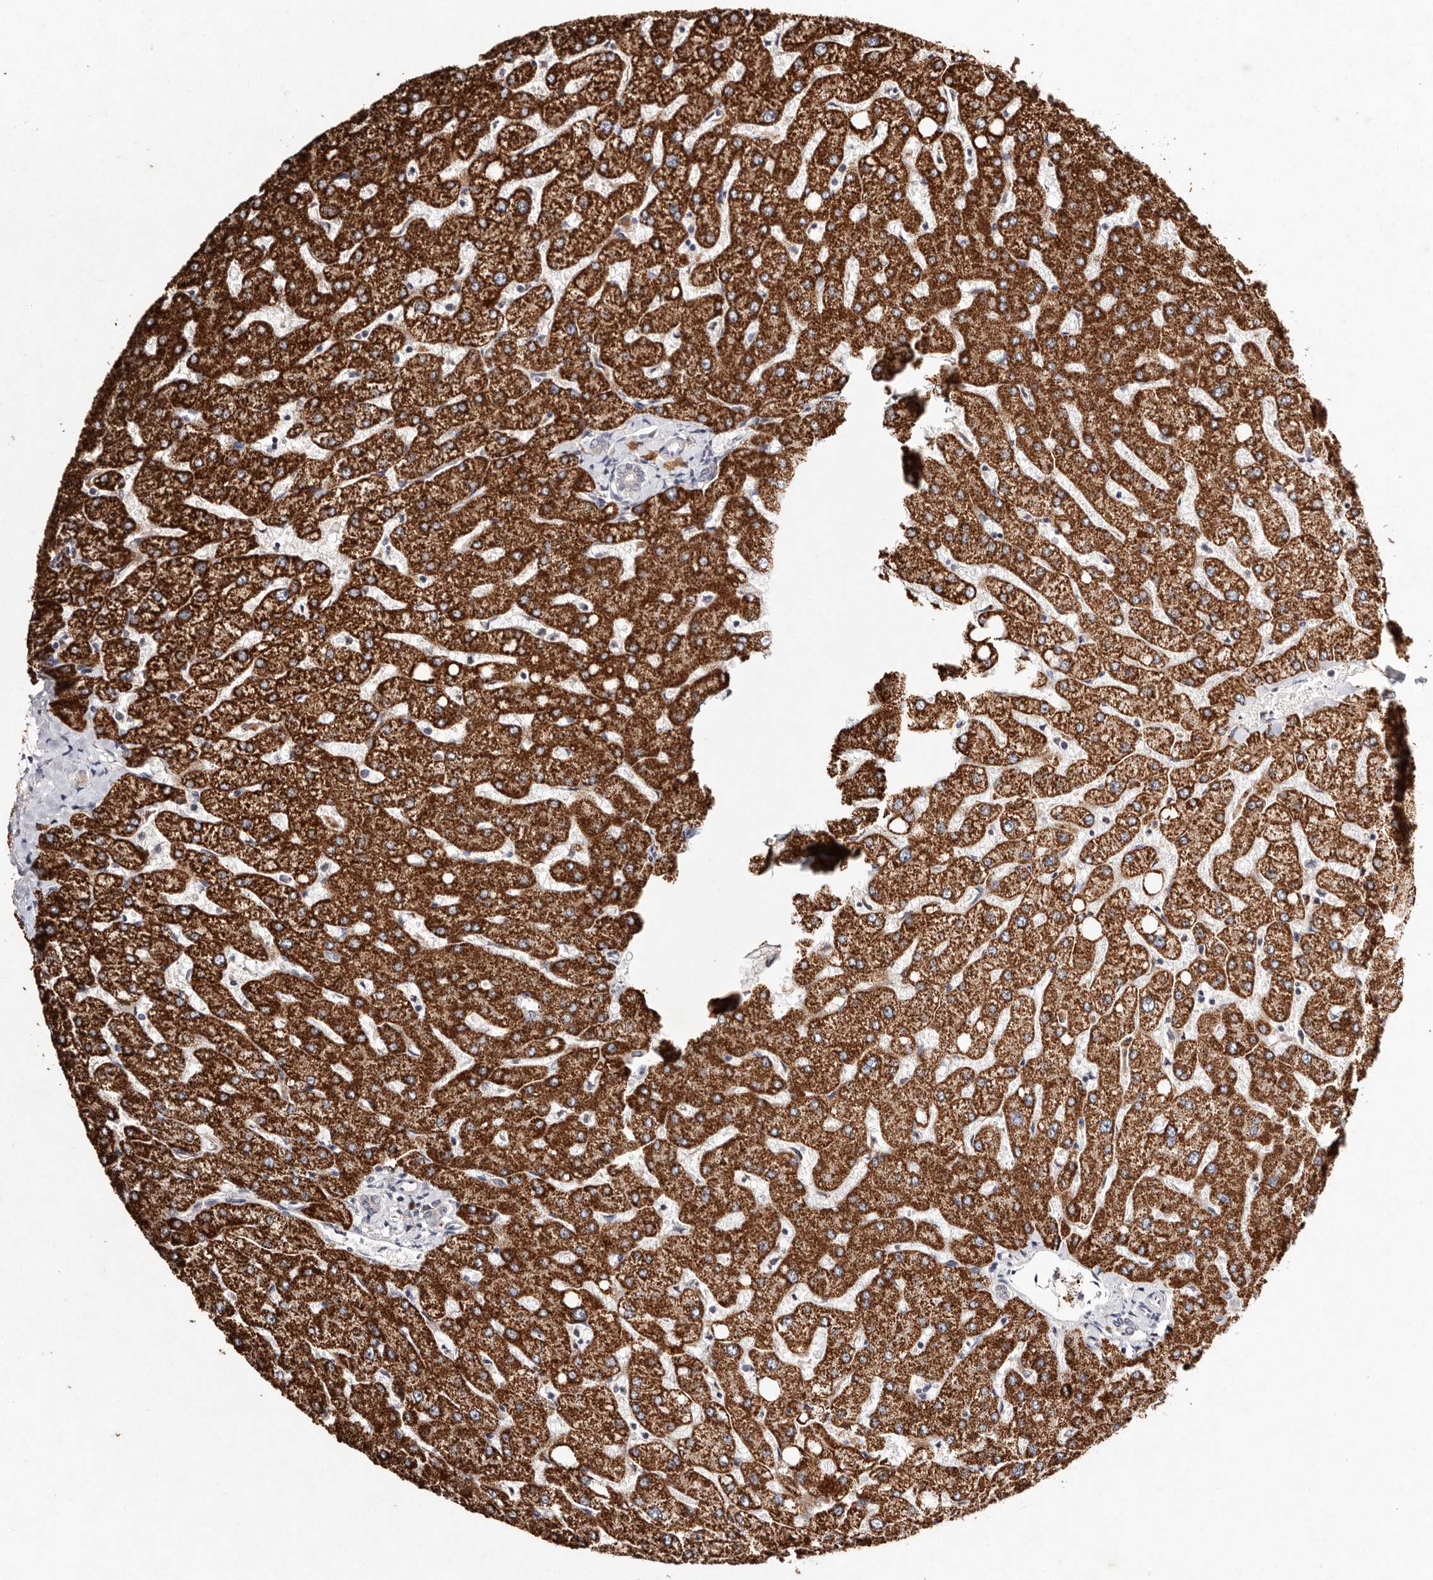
{"staining": {"intensity": "weak", "quantity": "<25%", "location": "cytoplasmic/membranous"}, "tissue": "liver", "cell_type": "Cholangiocytes", "image_type": "normal", "snomed": [{"axis": "morphology", "description": "Normal tissue, NOS"}, {"axis": "topography", "description": "Liver"}], "caption": "Image shows no protein expression in cholangiocytes of unremarkable liver. The staining is performed using DAB (3,3'-diaminobenzidine) brown chromogen with nuclei counter-stained in using hematoxylin.", "gene": "TSC2", "patient": {"sex": "female", "age": 54}}